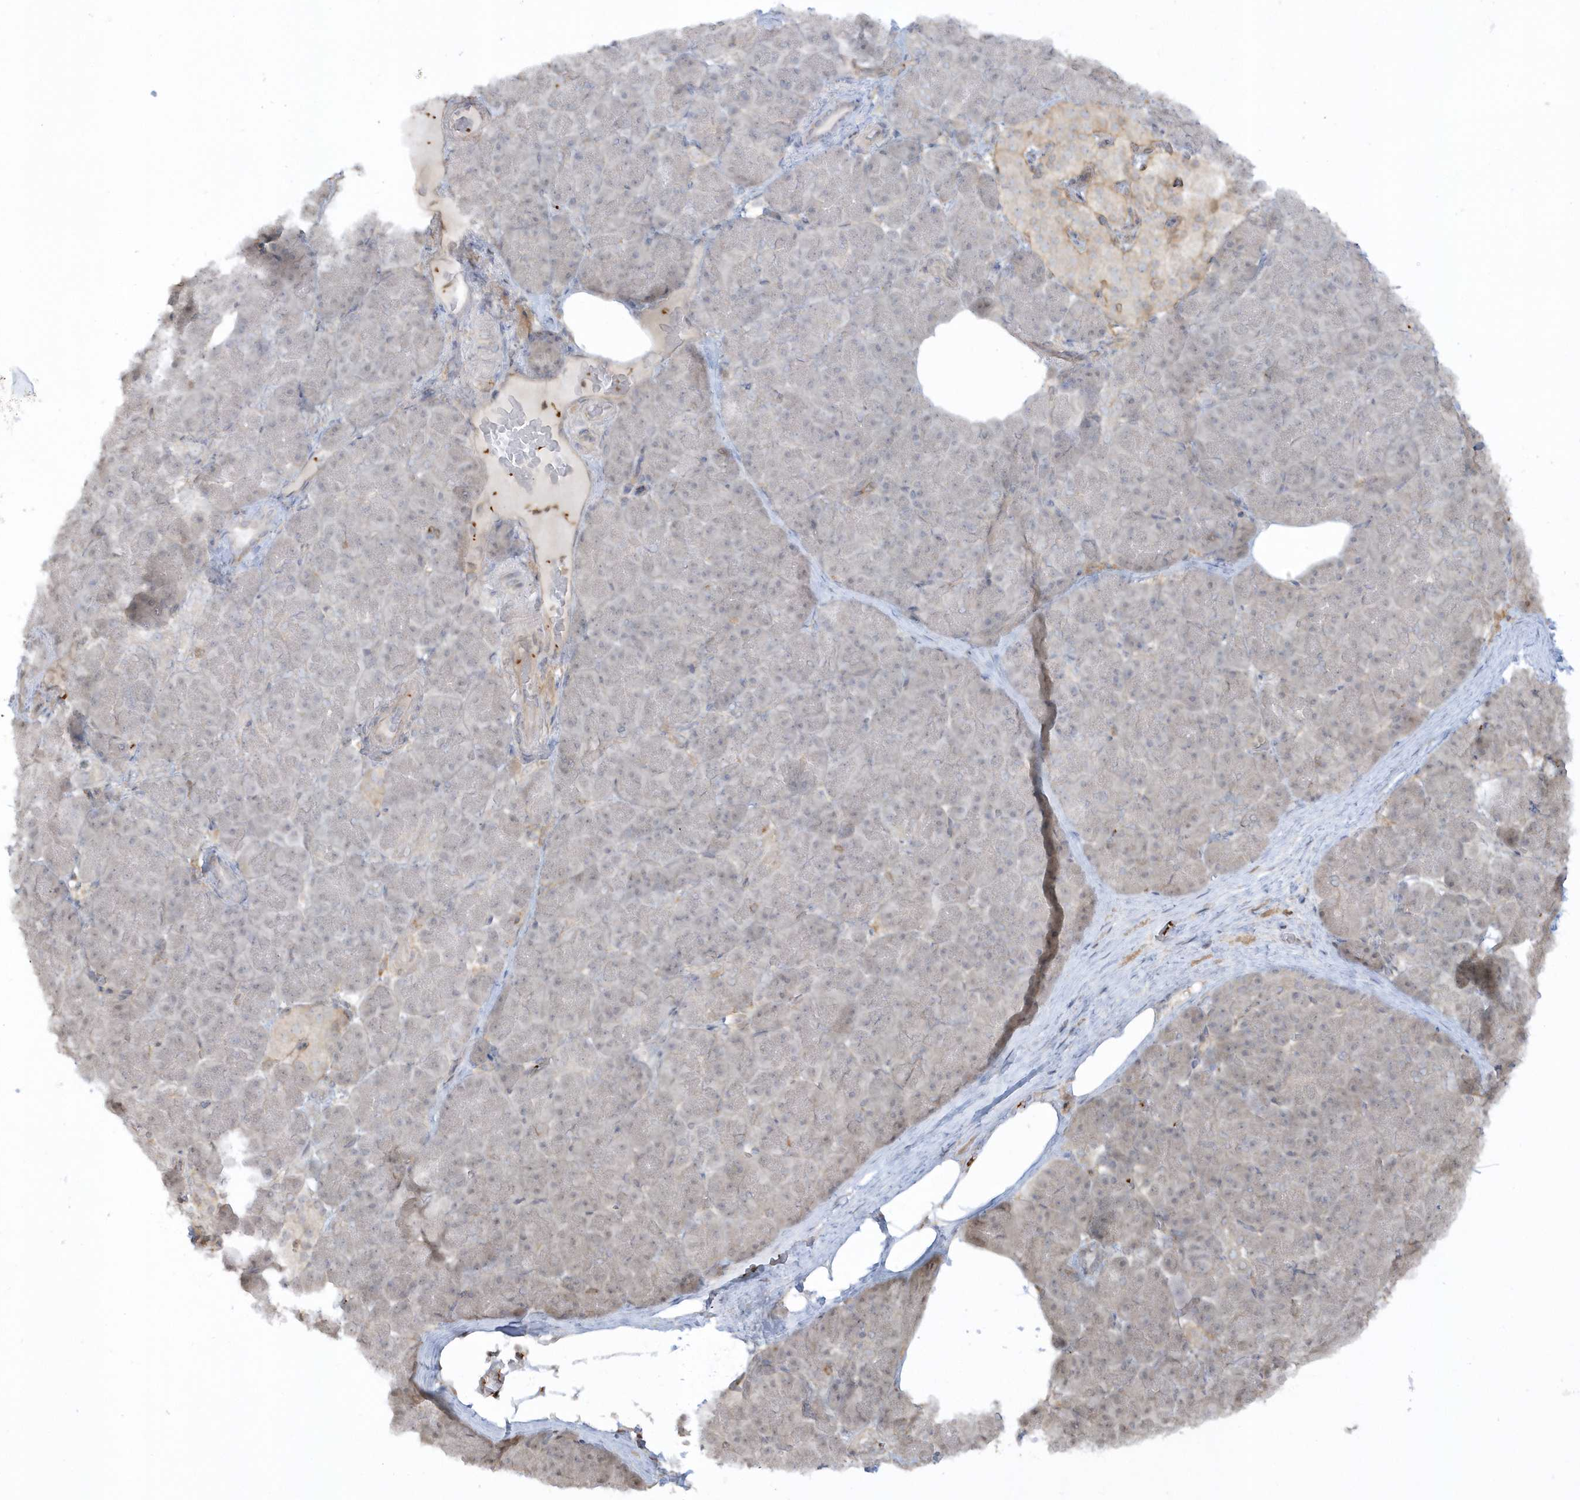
{"staining": {"intensity": "negative", "quantity": "none", "location": "none"}, "tissue": "pancreatic cancer", "cell_type": "Tumor cells", "image_type": "cancer", "snomed": [{"axis": "morphology", "description": "Normal tissue, NOS"}, {"axis": "morphology", "description": "Adenocarcinoma, NOS"}, {"axis": "topography", "description": "Pancreas"}], "caption": "An IHC micrograph of adenocarcinoma (pancreatic) is shown. There is no staining in tumor cells of adenocarcinoma (pancreatic).", "gene": "BSN", "patient": {"sex": "female", "age": 68}}